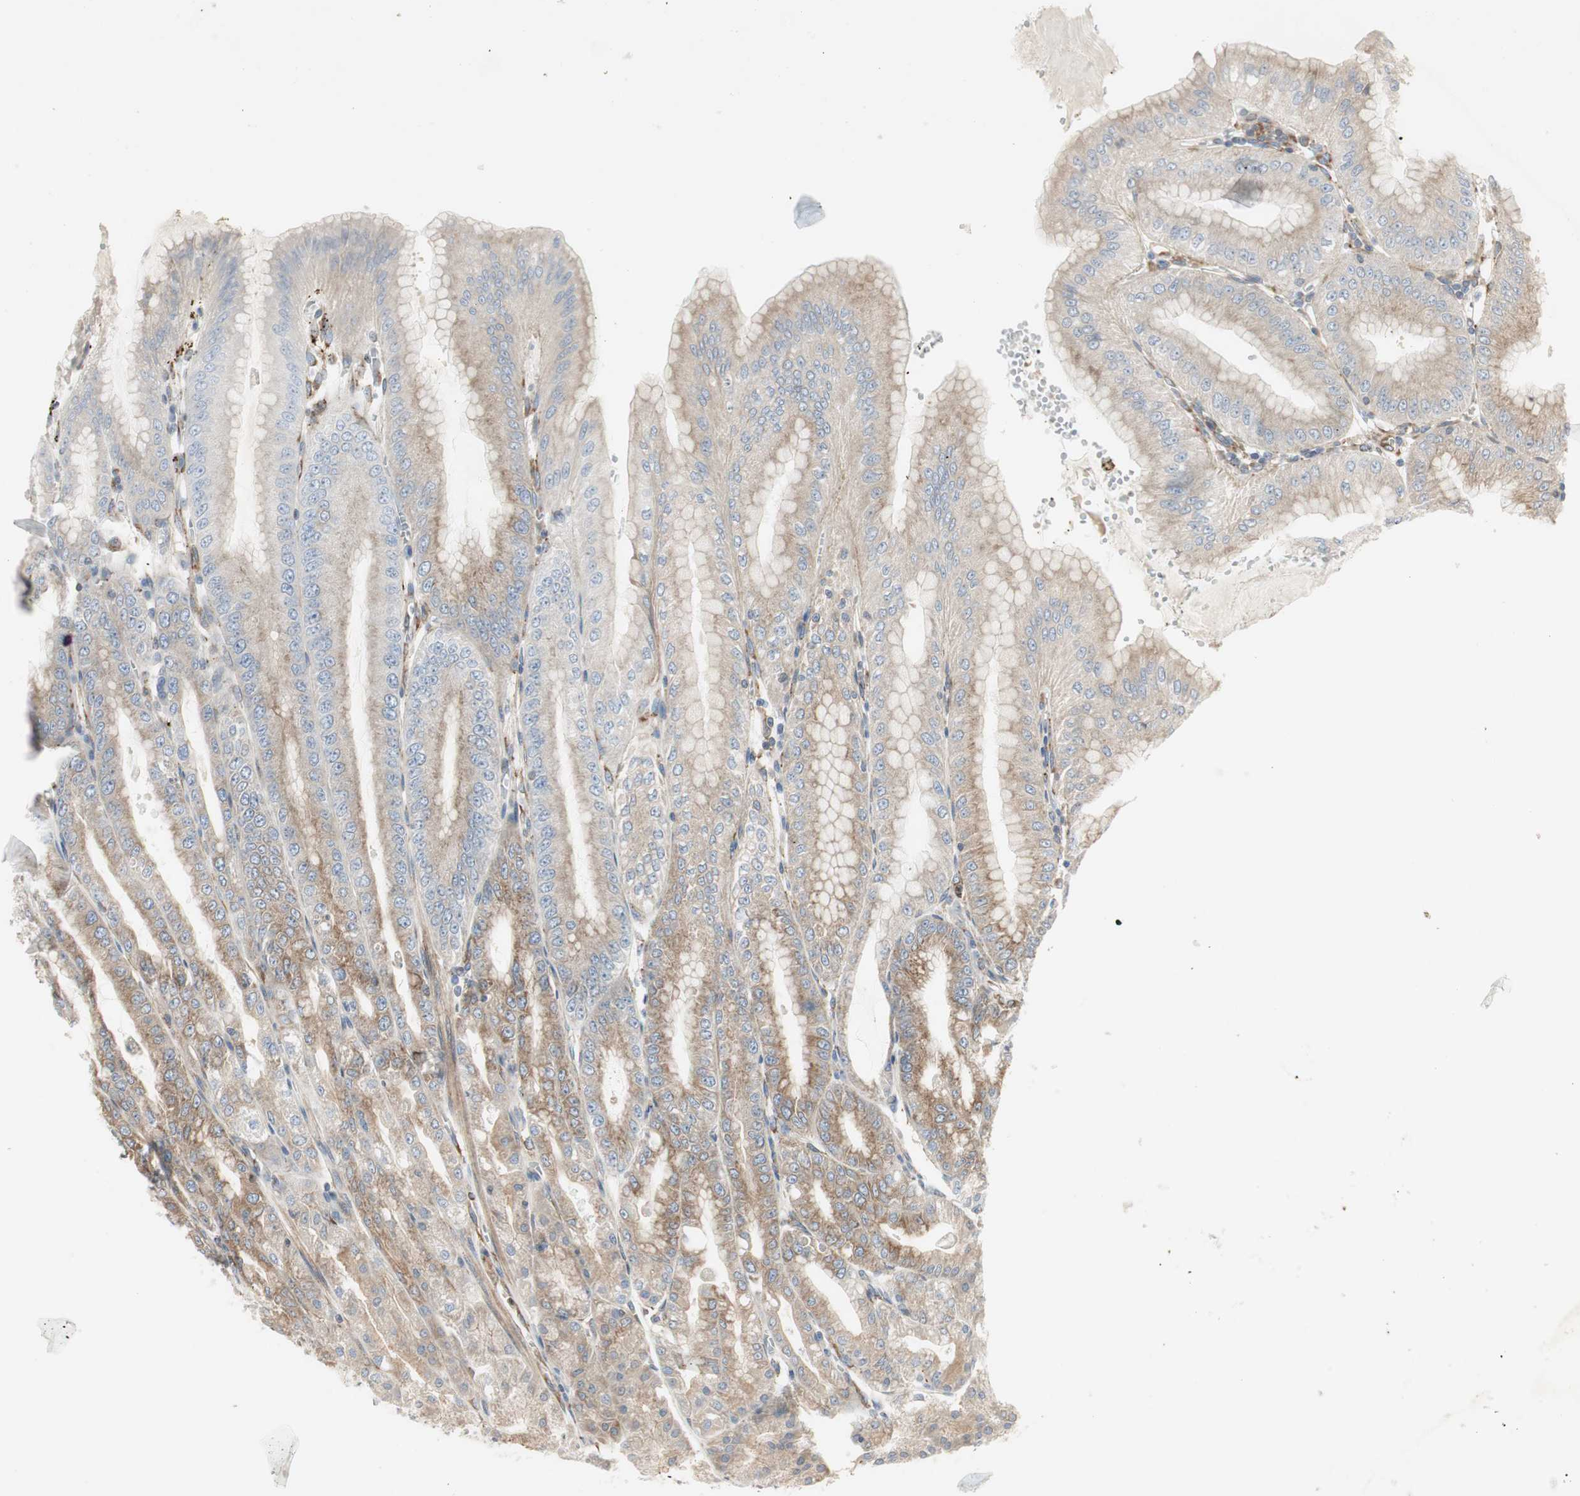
{"staining": {"intensity": "moderate", "quantity": "25%-75%", "location": "cytoplasmic/membranous"}, "tissue": "stomach", "cell_type": "Glandular cells", "image_type": "normal", "snomed": [{"axis": "morphology", "description": "Normal tissue, NOS"}, {"axis": "topography", "description": "Stomach, lower"}], "caption": "Immunohistochemistry (IHC) staining of benign stomach, which exhibits medium levels of moderate cytoplasmic/membranous expression in approximately 25%-75% of glandular cells indicating moderate cytoplasmic/membranous protein staining. The staining was performed using DAB (3,3'-diaminobenzidine) (brown) for protein detection and nuclei were counterstained in hematoxylin (blue).", "gene": "H6PD", "patient": {"sex": "male", "age": 71}}